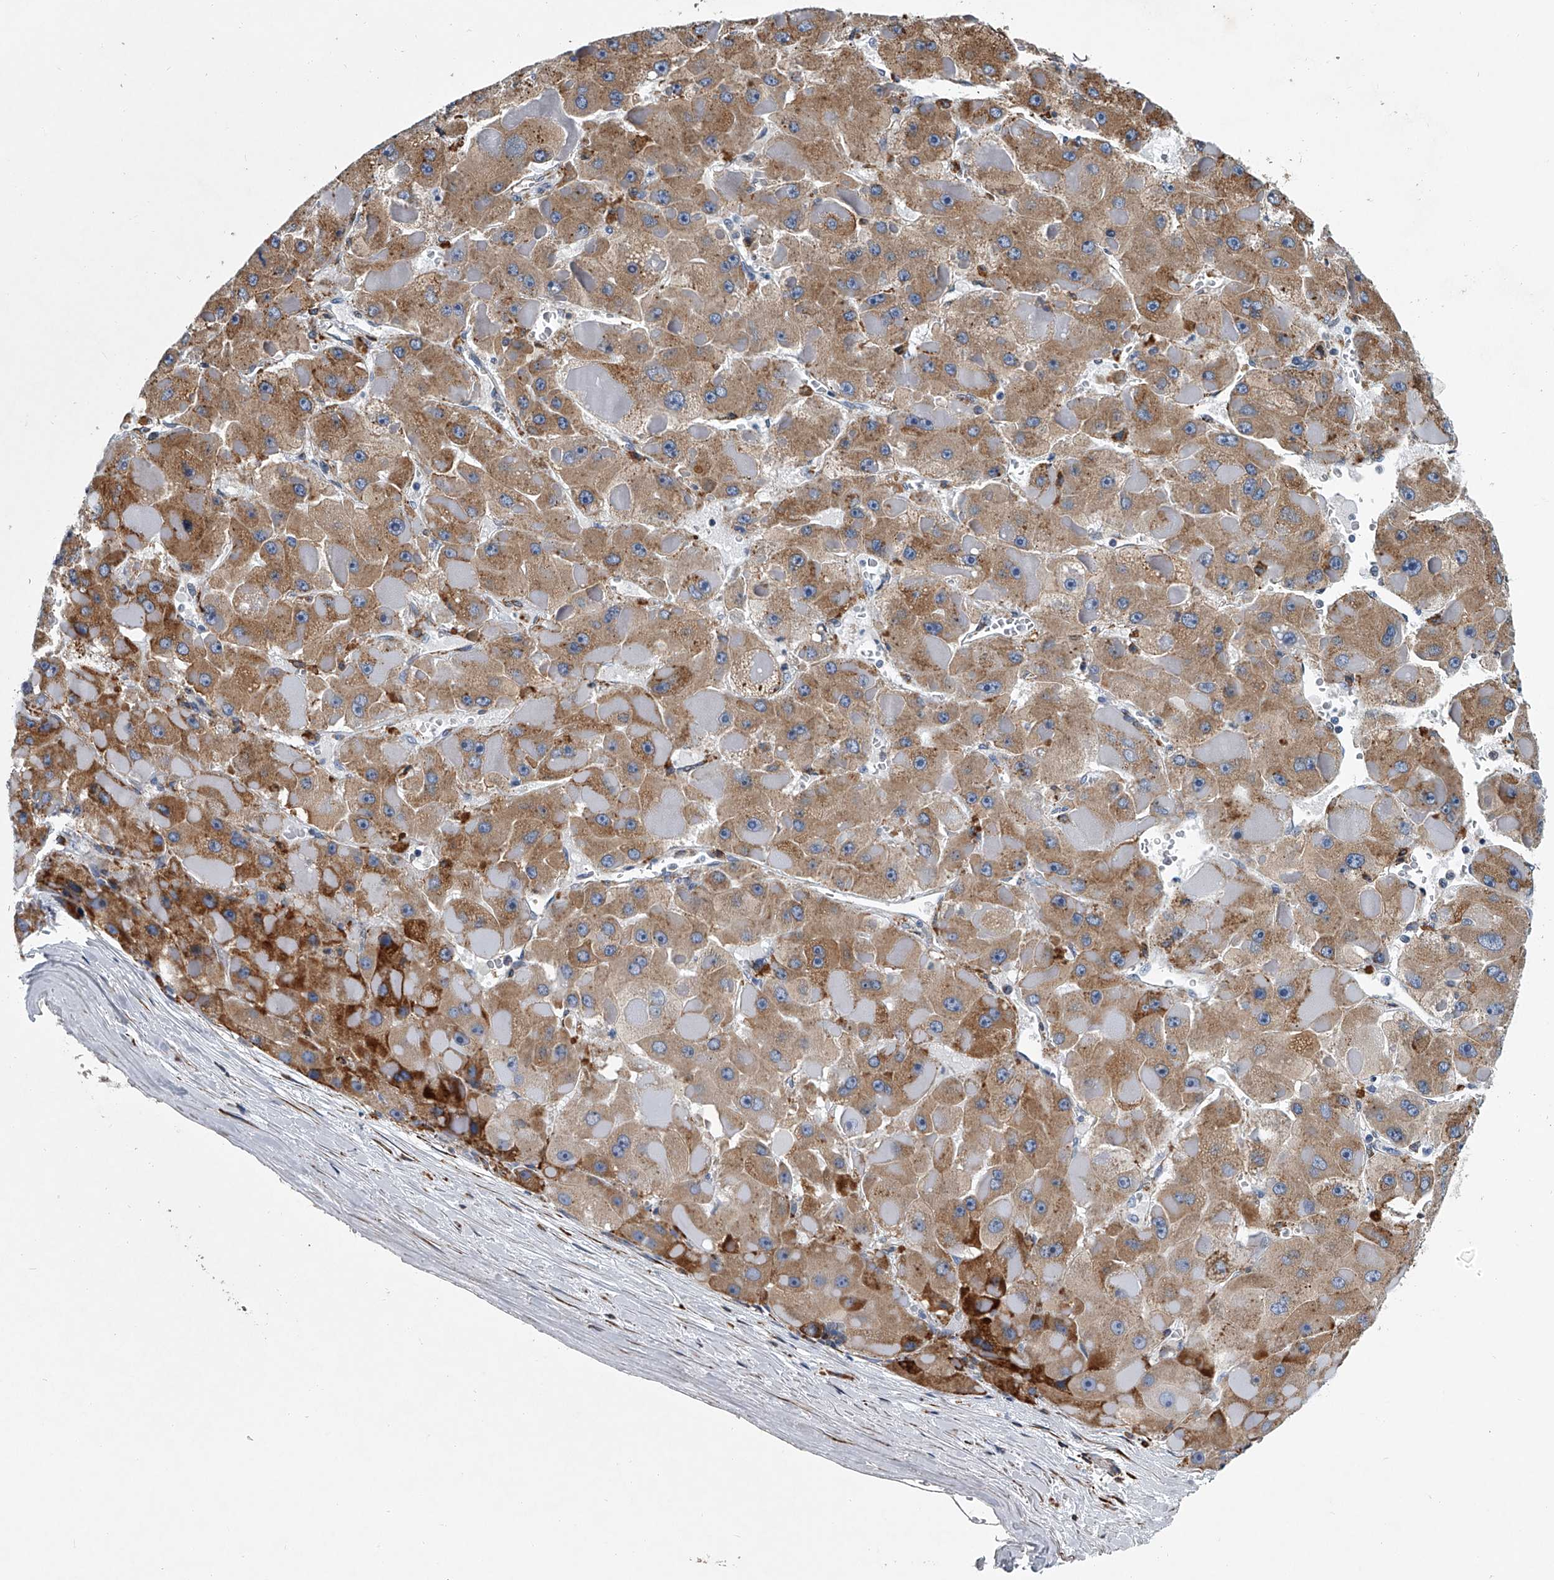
{"staining": {"intensity": "moderate", "quantity": "25%-75%", "location": "cytoplasmic/membranous"}, "tissue": "liver cancer", "cell_type": "Tumor cells", "image_type": "cancer", "snomed": [{"axis": "morphology", "description": "Carcinoma, Hepatocellular, NOS"}, {"axis": "topography", "description": "Liver"}], "caption": "Immunohistochemistry (IHC) micrograph of neoplastic tissue: human liver cancer (hepatocellular carcinoma) stained using IHC reveals medium levels of moderate protein expression localized specifically in the cytoplasmic/membranous of tumor cells, appearing as a cytoplasmic/membranous brown color.", "gene": "TMEM63C", "patient": {"sex": "female", "age": 73}}